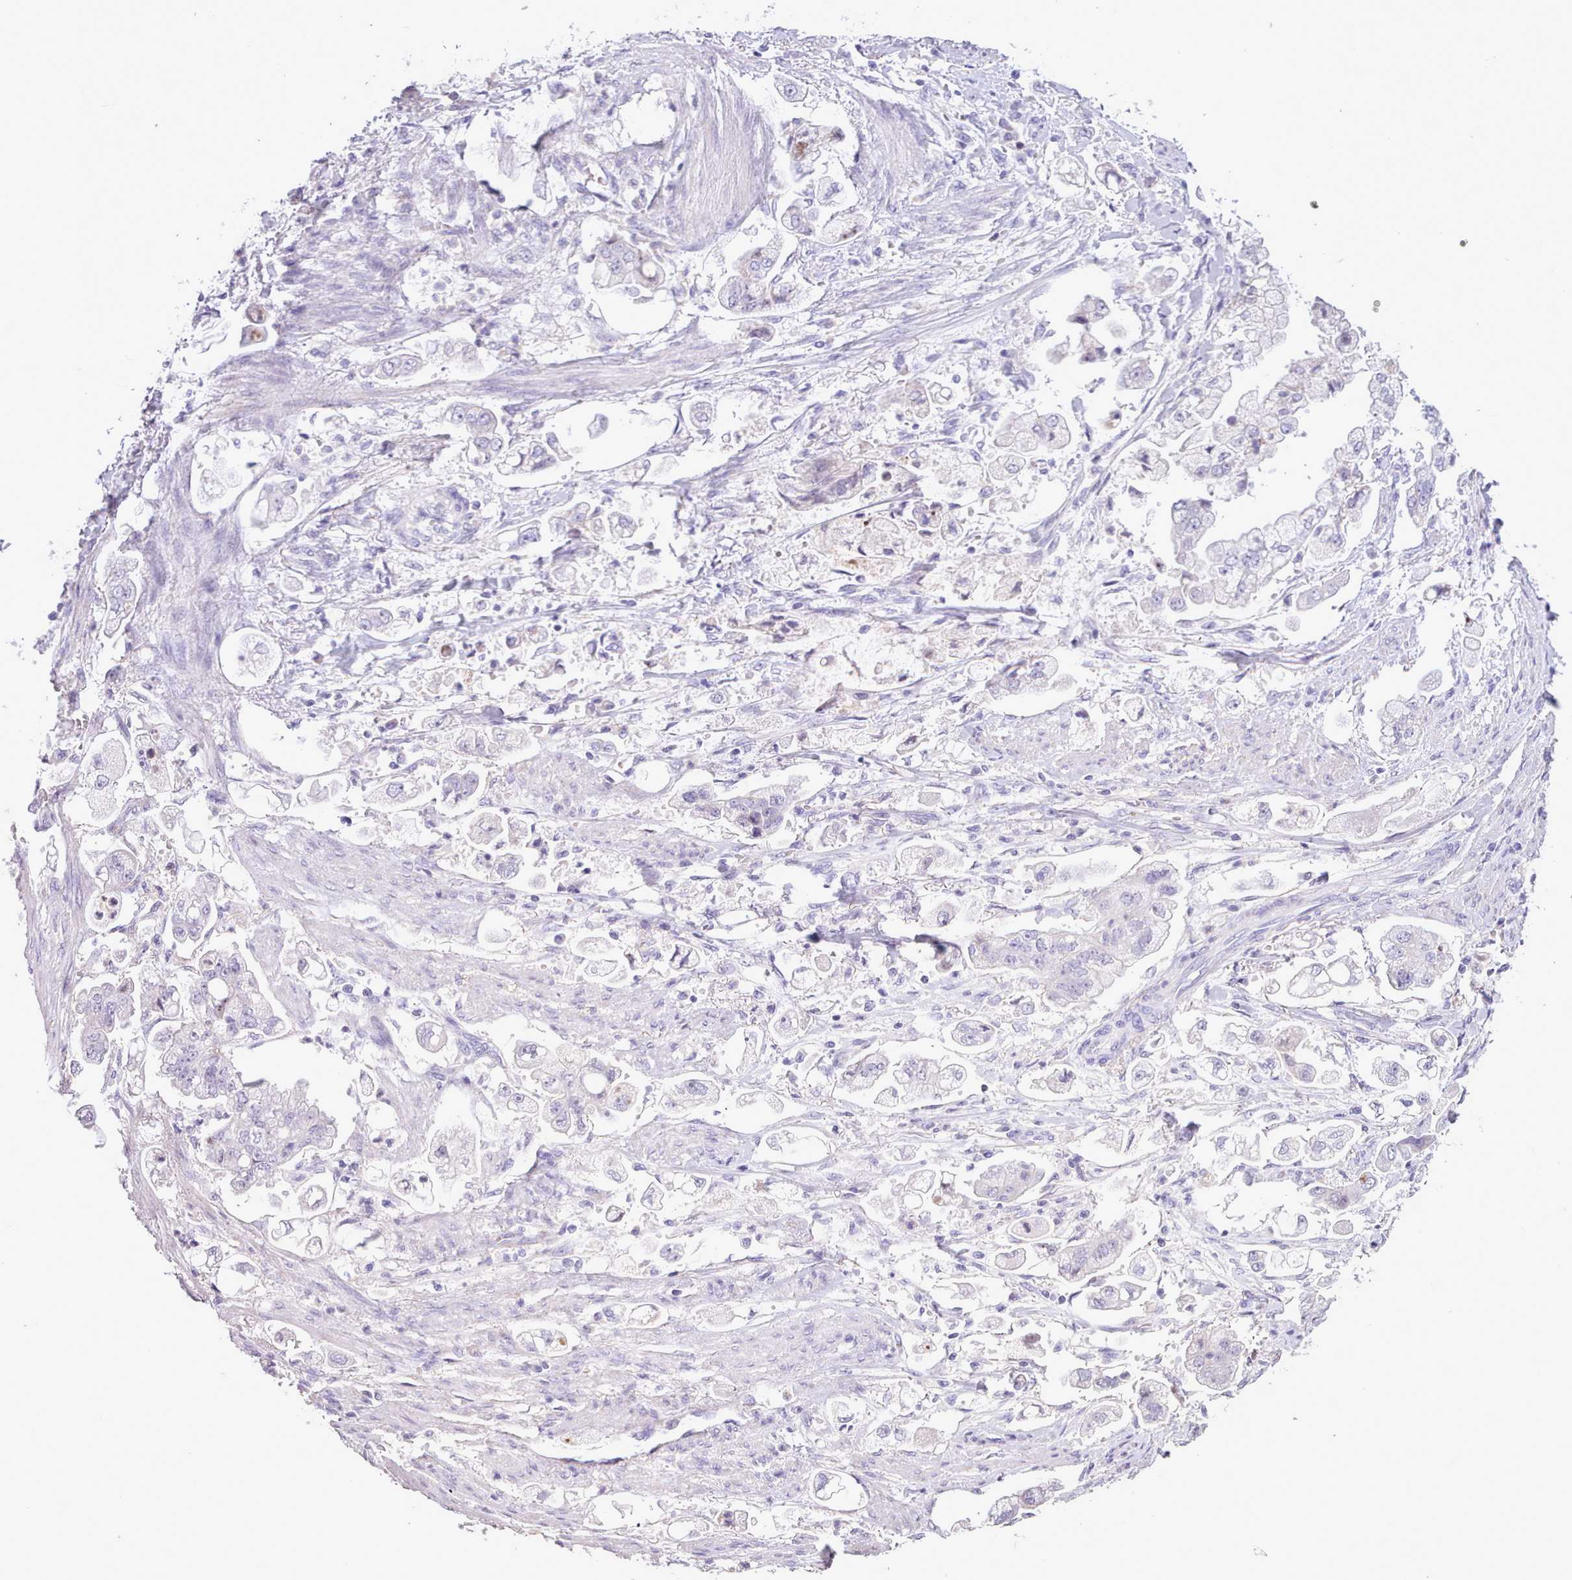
{"staining": {"intensity": "negative", "quantity": "none", "location": "none"}, "tissue": "stomach cancer", "cell_type": "Tumor cells", "image_type": "cancer", "snomed": [{"axis": "morphology", "description": "Adenocarcinoma, NOS"}, {"axis": "topography", "description": "Stomach"}], "caption": "Immunohistochemistry photomicrograph of human stomach cancer stained for a protein (brown), which displays no expression in tumor cells.", "gene": "CYP2A13", "patient": {"sex": "male", "age": 62}}